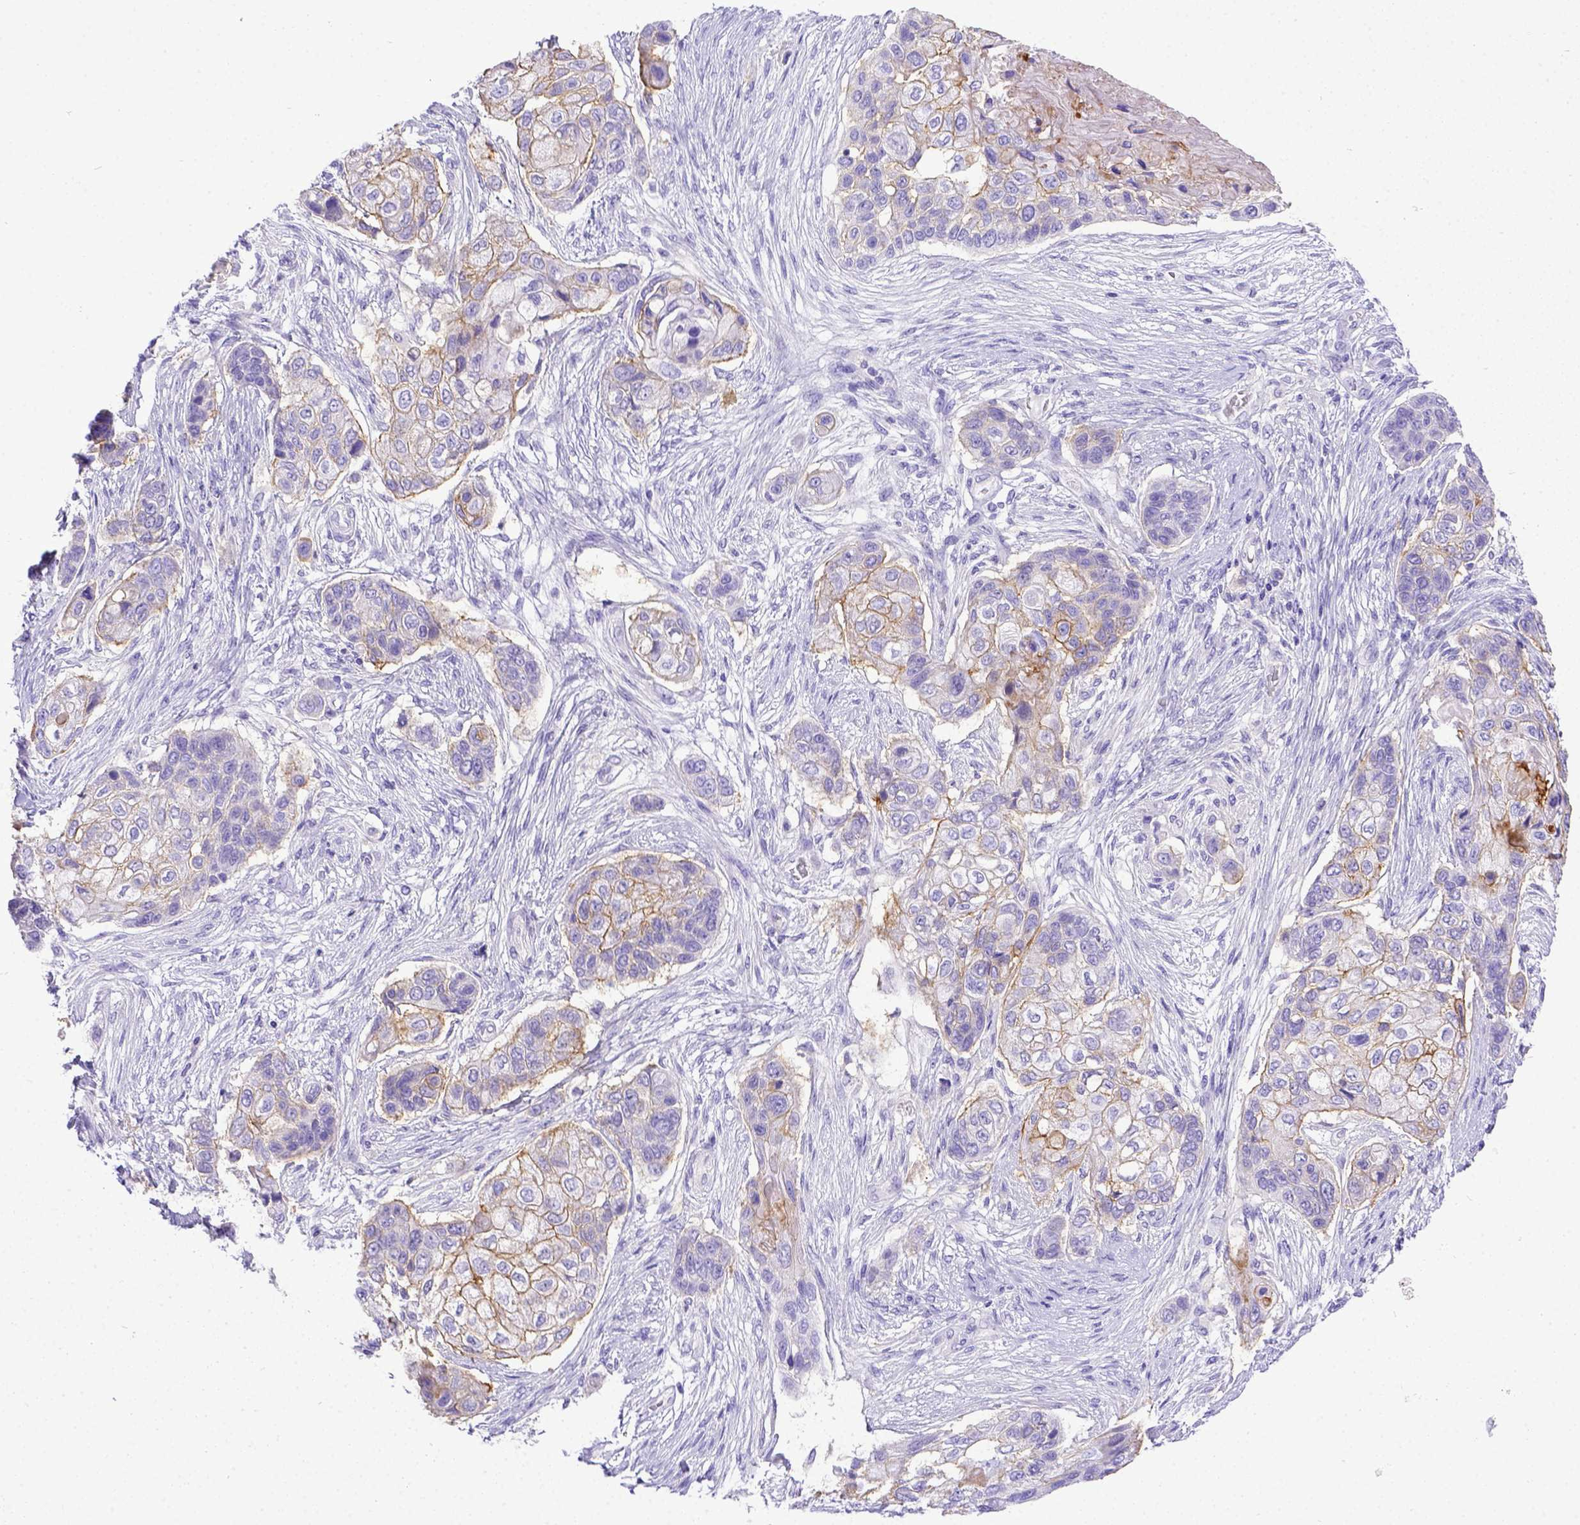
{"staining": {"intensity": "weak", "quantity": "<25%", "location": "cytoplasmic/membranous"}, "tissue": "lung cancer", "cell_type": "Tumor cells", "image_type": "cancer", "snomed": [{"axis": "morphology", "description": "Squamous cell carcinoma, NOS"}, {"axis": "topography", "description": "Lung"}], "caption": "Lung cancer (squamous cell carcinoma) stained for a protein using immunohistochemistry shows no positivity tumor cells.", "gene": "BTN1A1", "patient": {"sex": "male", "age": 69}}